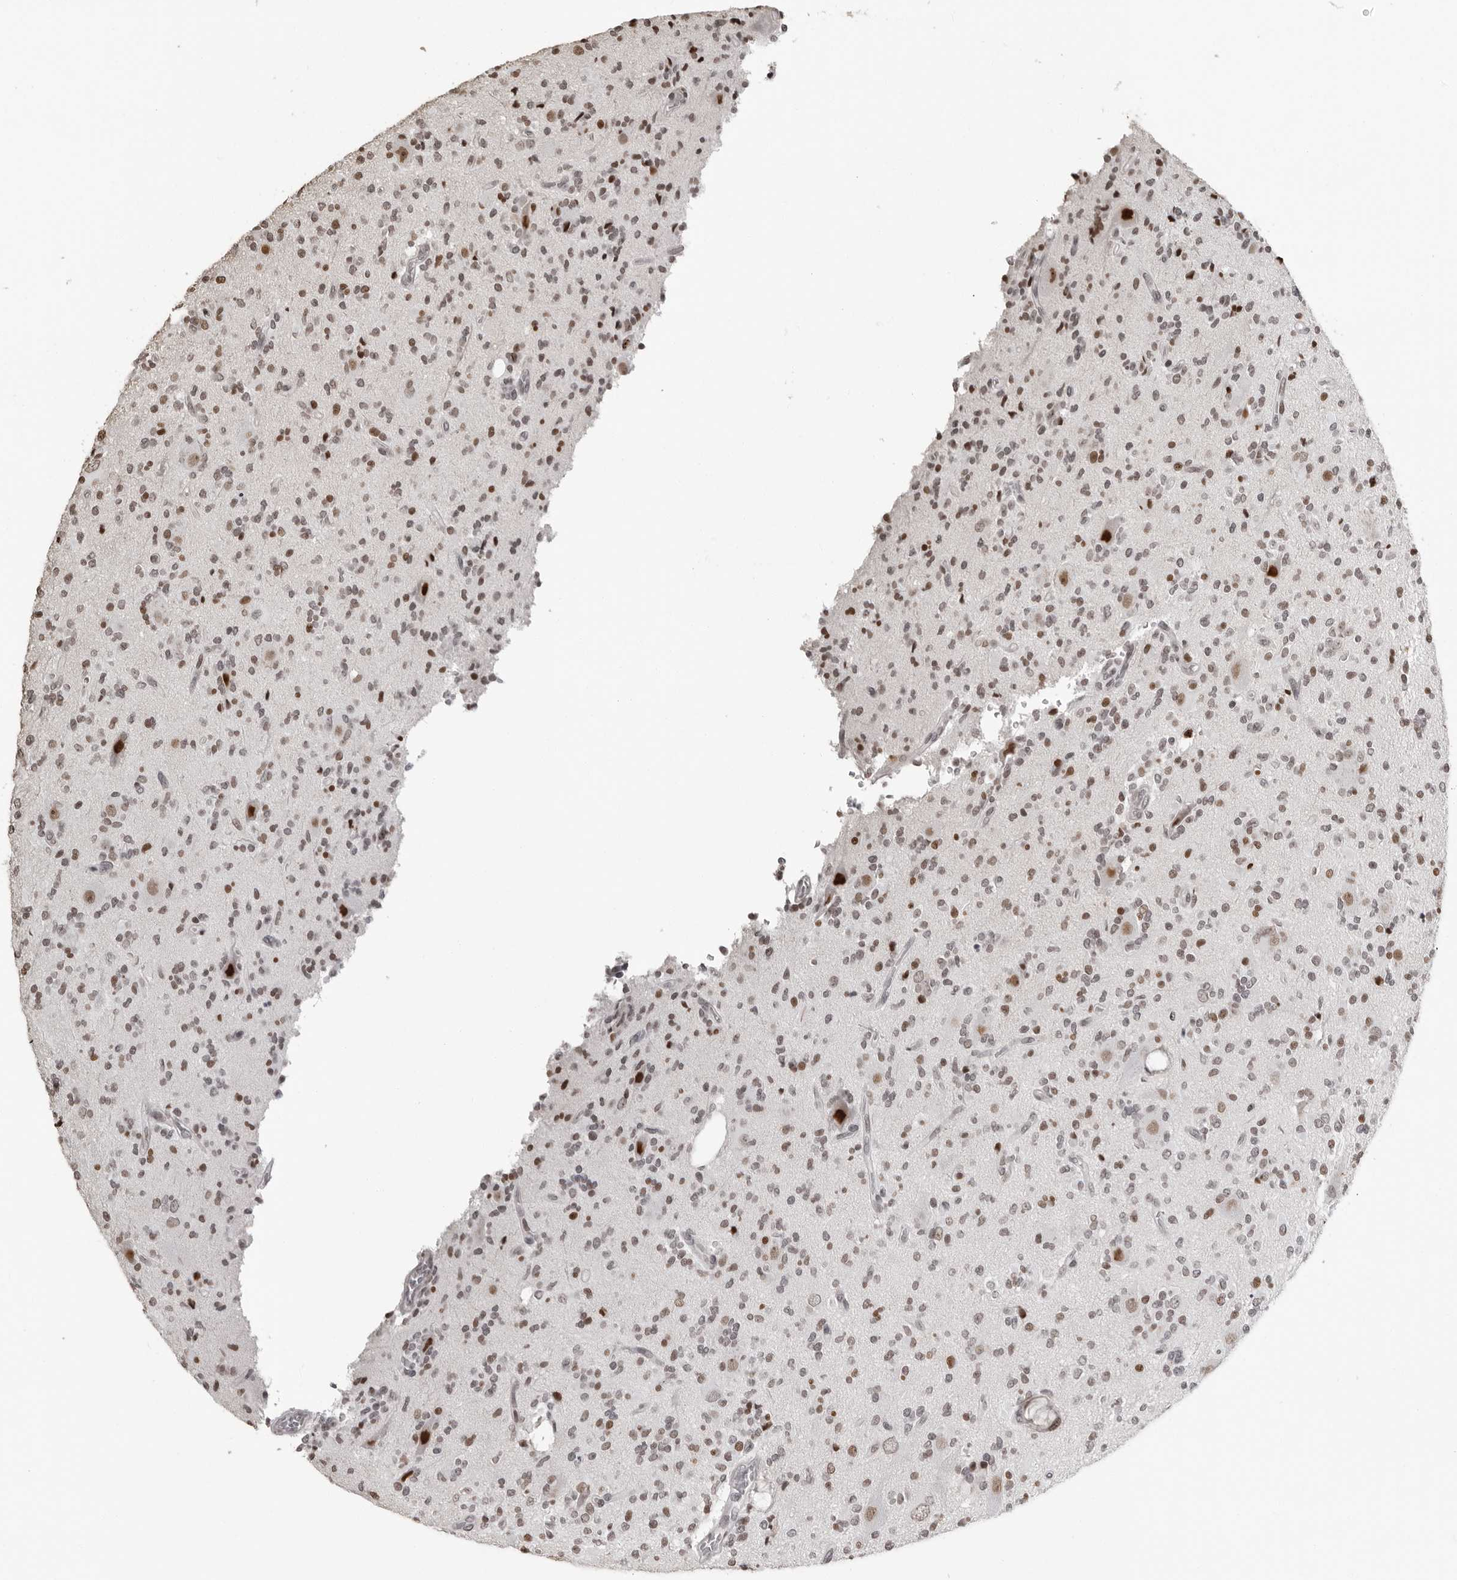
{"staining": {"intensity": "weak", "quantity": "25%-75%", "location": "nuclear"}, "tissue": "glioma", "cell_type": "Tumor cells", "image_type": "cancer", "snomed": [{"axis": "morphology", "description": "Glioma, malignant, High grade"}, {"axis": "topography", "description": "Brain"}], "caption": "Immunohistochemistry (DAB (3,3'-diaminobenzidine)) staining of glioma reveals weak nuclear protein staining in about 25%-75% of tumor cells.", "gene": "ORC1", "patient": {"sex": "male", "age": 34}}